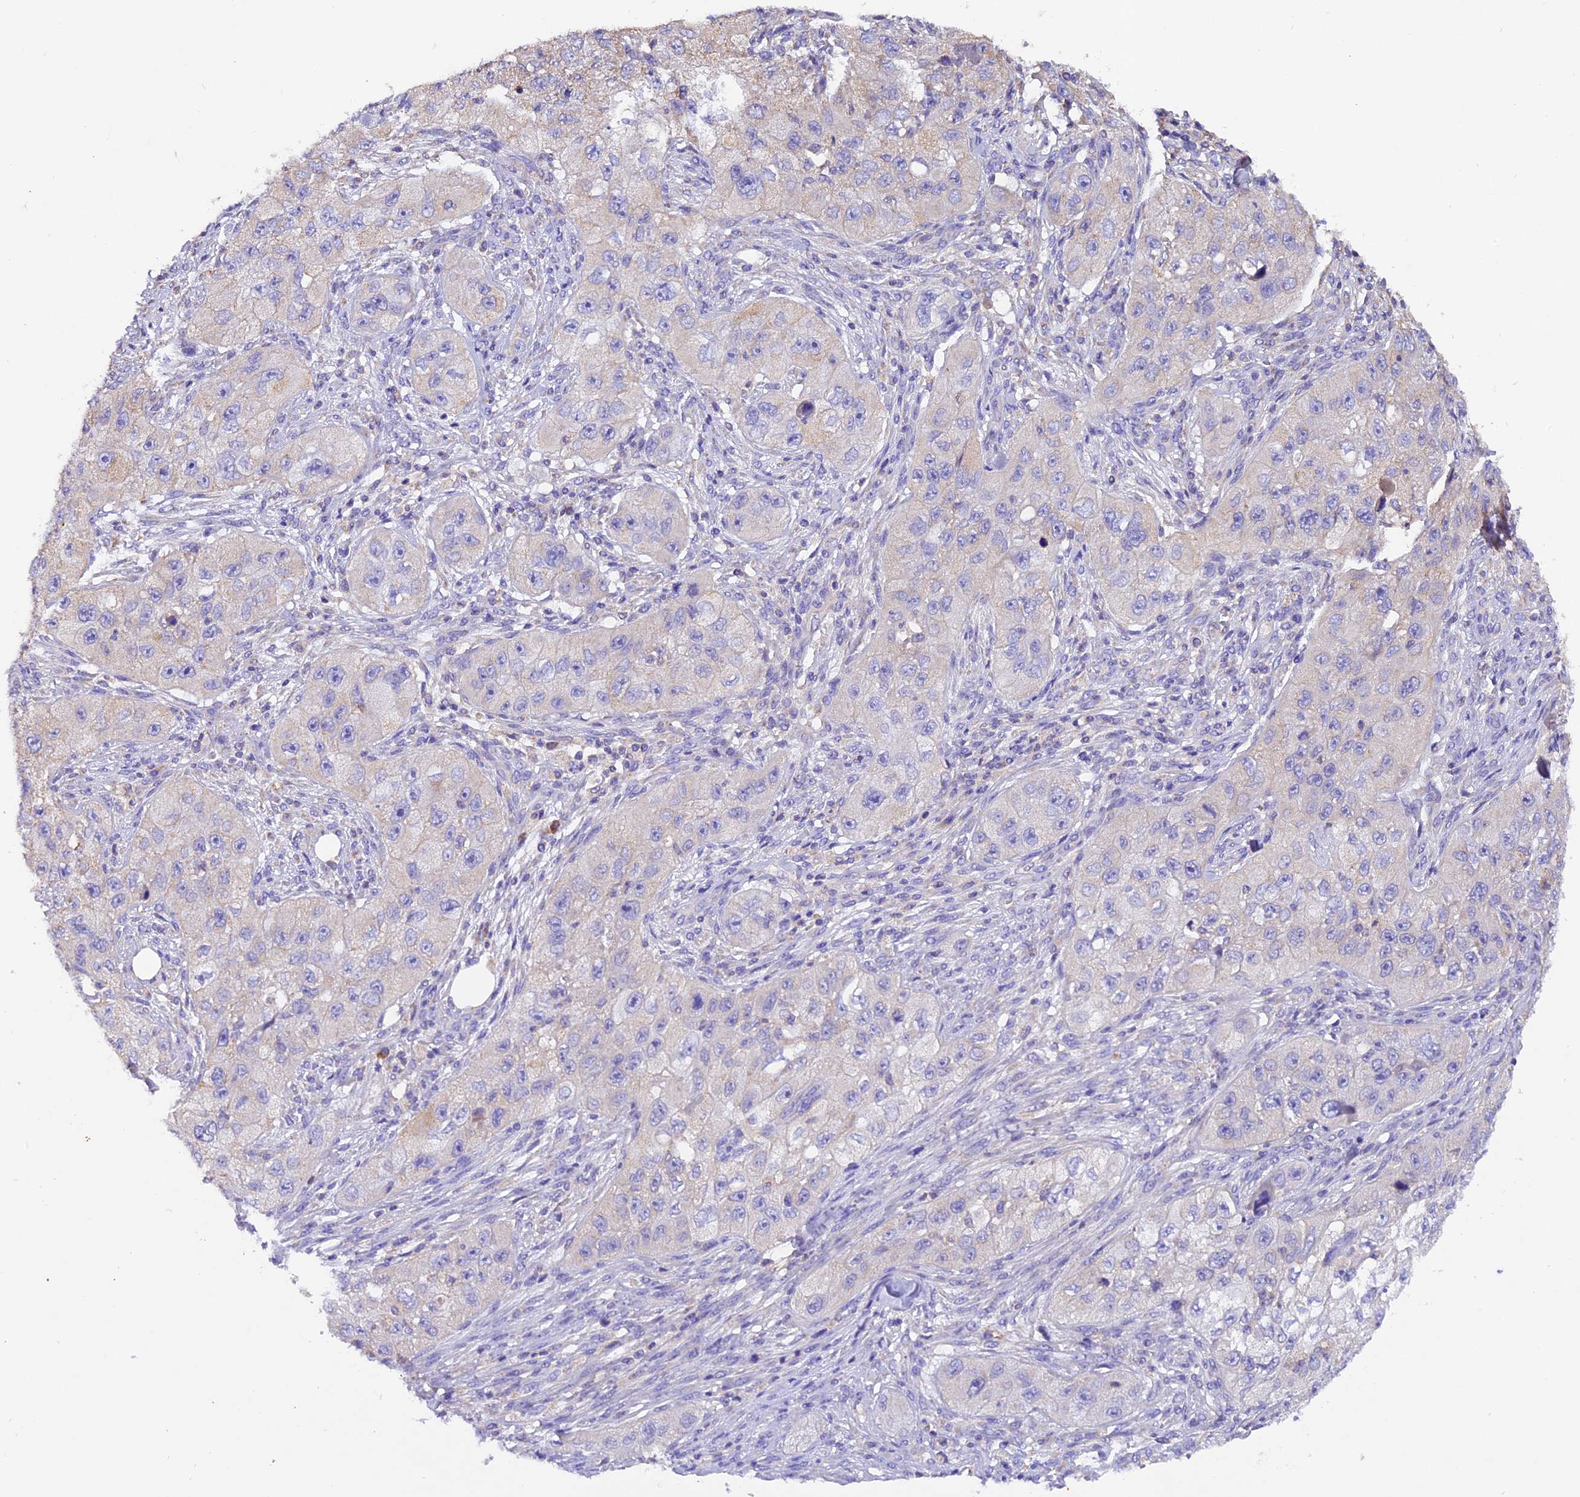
{"staining": {"intensity": "negative", "quantity": "none", "location": "none"}, "tissue": "skin cancer", "cell_type": "Tumor cells", "image_type": "cancer", "snomed": [{"axis": "morphology", "description": "Squamous cell carcinoma, NOS"}, {"axis": "topography", "description": "Skin"}, {"axis": "topography", "description": "Subcutis"}], "caption": "The histopathology image exhibits no staining of tumor cells in skin squamous cell carcinoma.", "gene": "SIX5", "patient": {"sex": "male", "age": 73}}